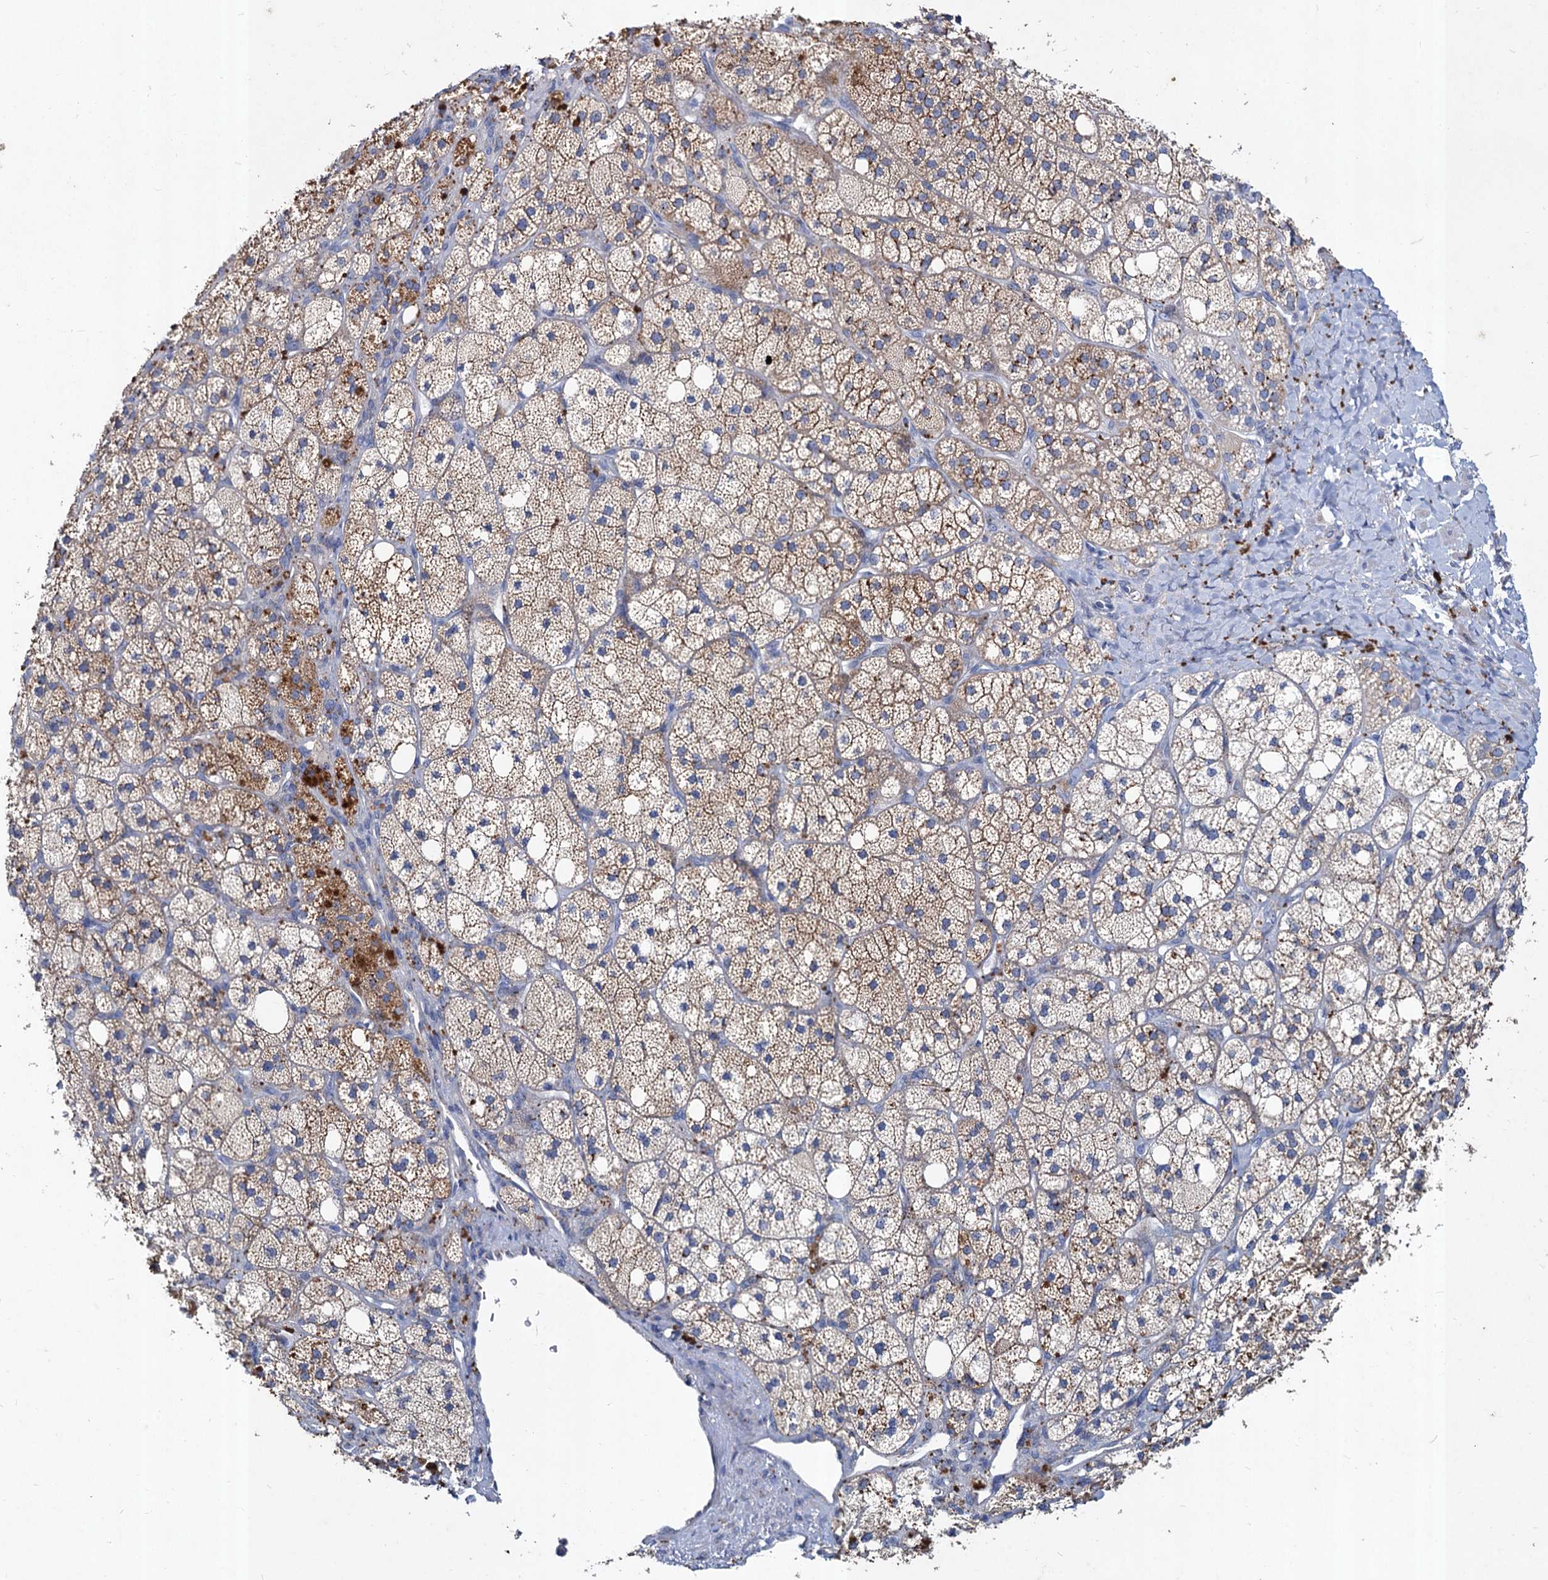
{"staining": {"intensity": "moderate", "quantity": "25%-75%", "location": "cytoplasmic/membranous"}, "tissue": "adrenal gland", "cell_type": "Glandular cells", "image_type": "normal", "snomed": [{"axis": "morphology", "description": "Normal tissue, NOS"}, {"axis": "topography", "description": "Adrenal gland"}], "caption": "Brown immunohistochemical staining in unremarkable adrenal gland exhibits moderate cytoplasmic/membranous staining in approximately 25%-75% of glandular cells.", "gene": "TMX2", "patient": {"sex": "male", "age": 61}}